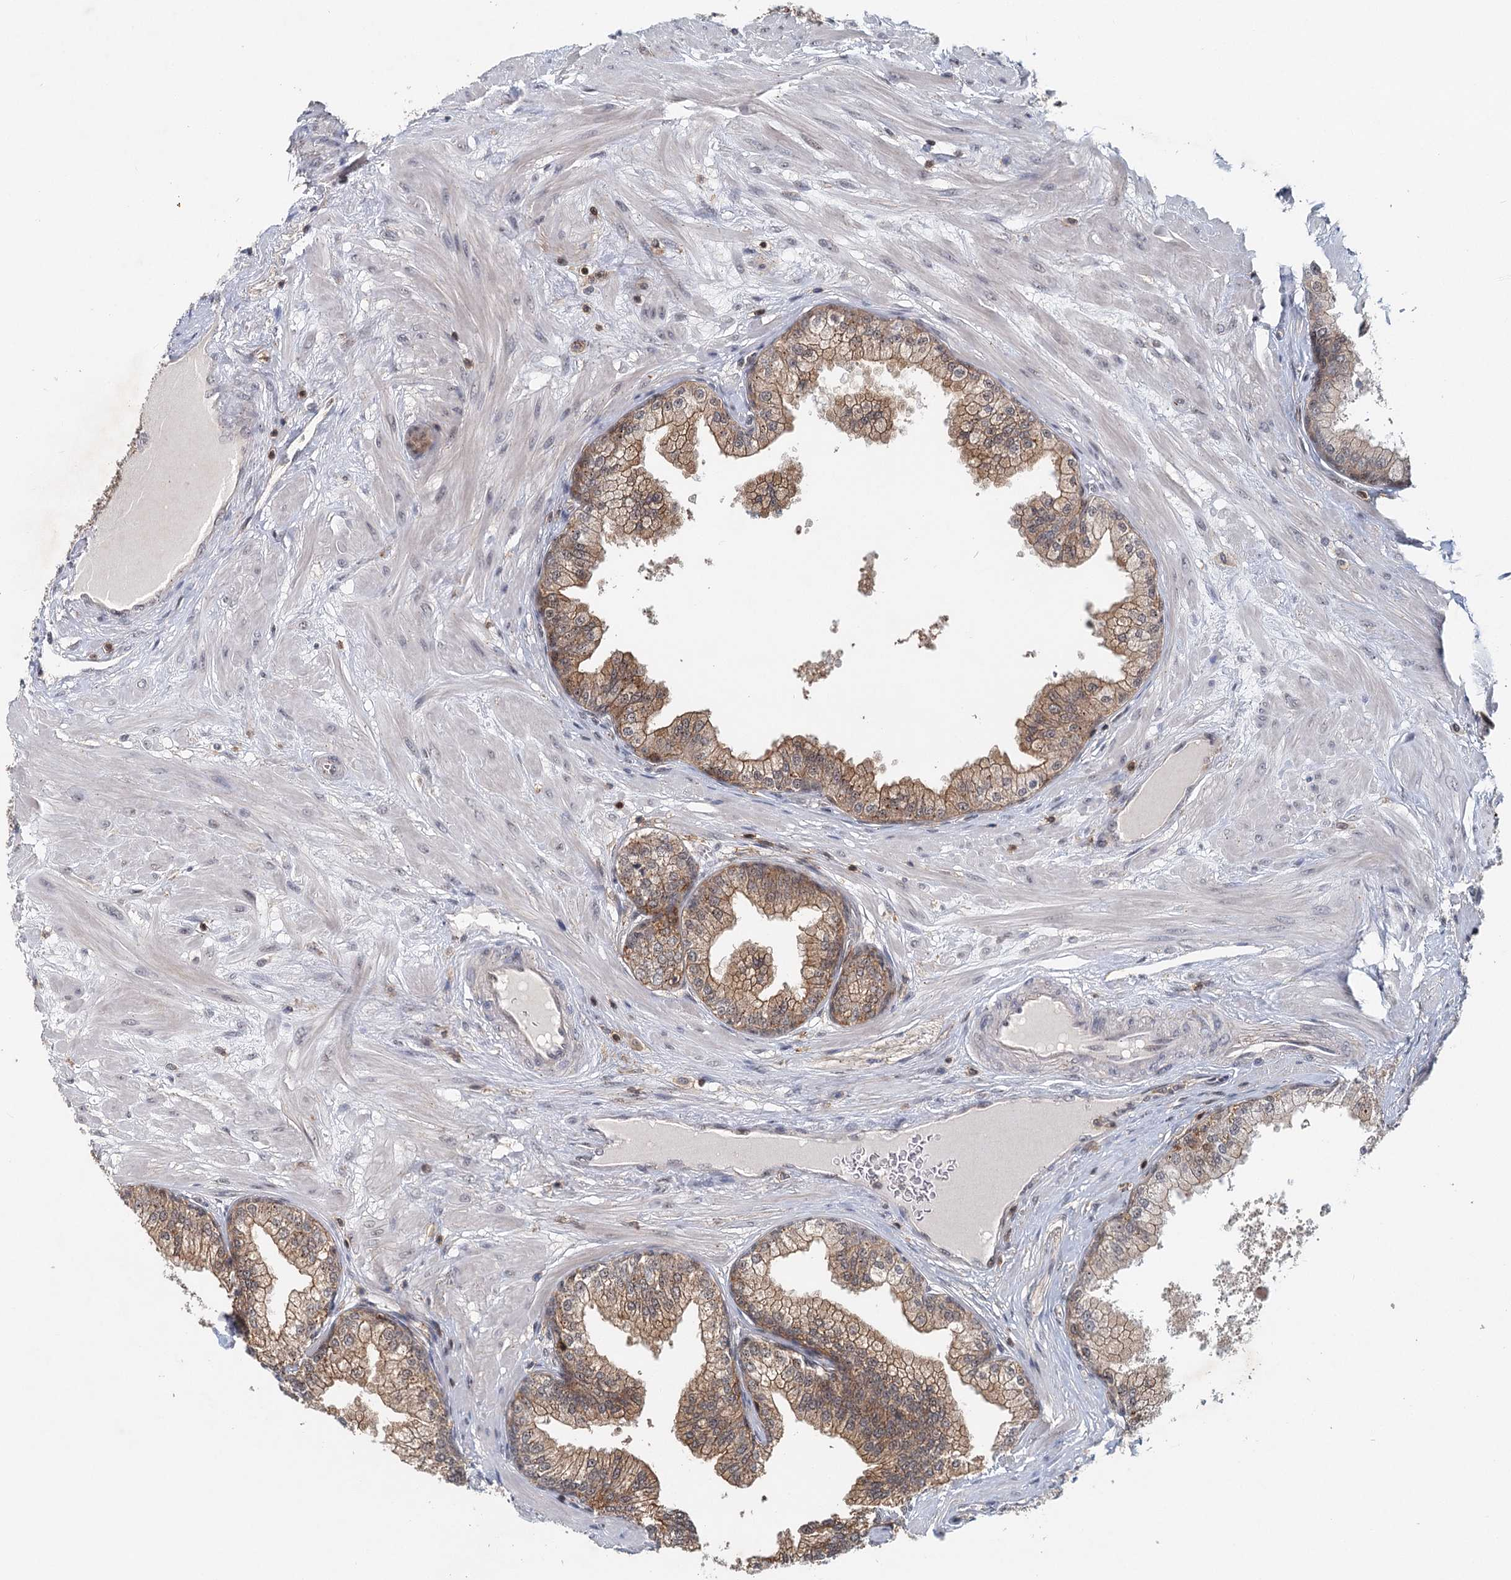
{"staining": {"intensity": "moderate", "quantity": ">75%", "location": "cytoplasmic/membranous"}, "tissue": "prostate", "cell_type": "Glandular cells", "image_type": "normal", "snomed": [{"axis": "morphology", "description": "Normal tissue, NOS"}, {"axis": "topography", "description": "Prostate"}], "caption": "Moderate cytoplasmic/membranous positivity for a protein is seen in about >75% of glandular cells of normal prostate using IHC.", "gene": "CDC42SE2", "patient": {"sex": "male", "age": 60}}